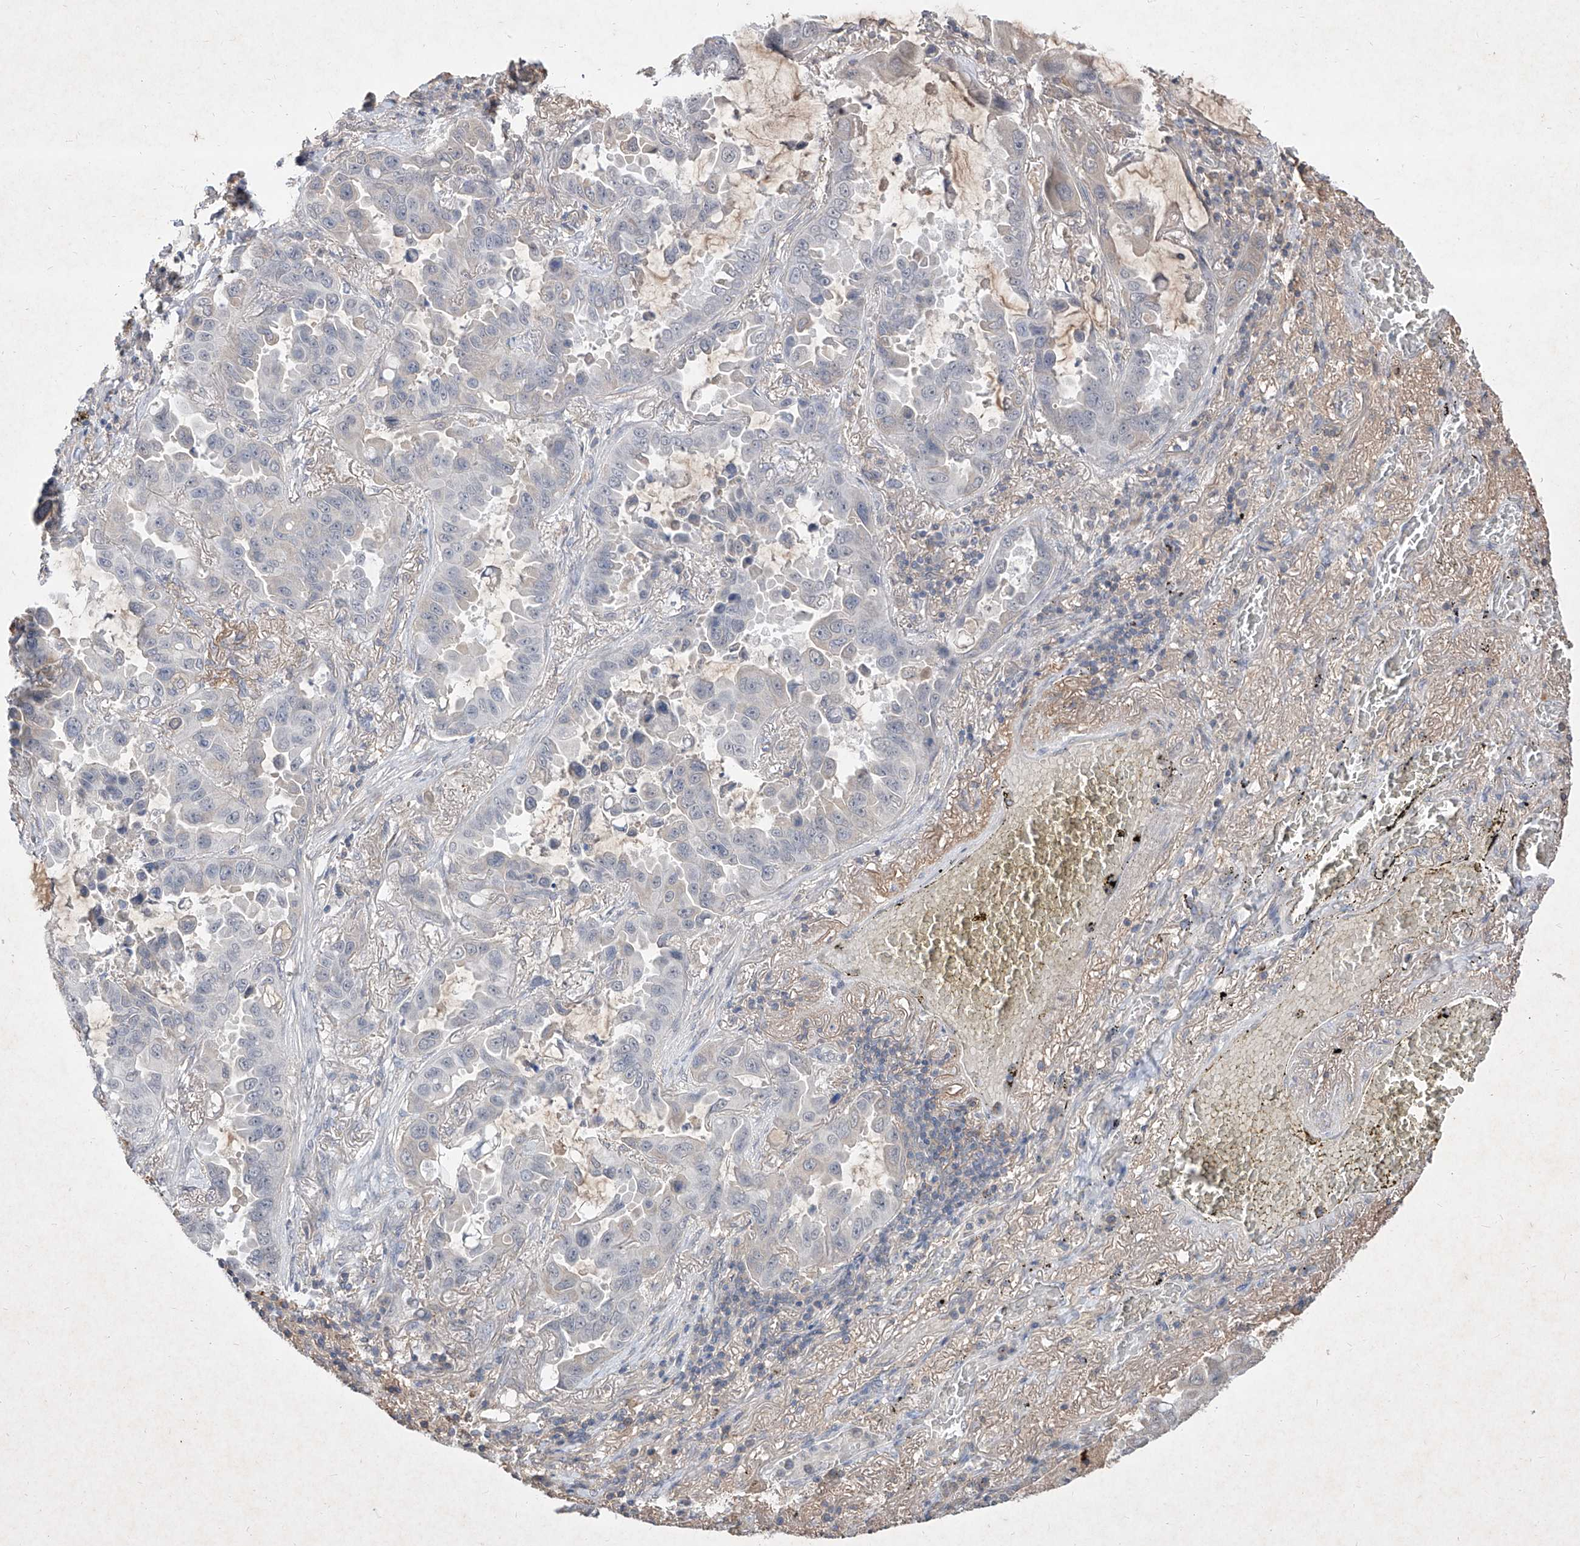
{"staining": {"intensity": "negative", "quantity": "none", "location": "none"}, "tissue": "lung cancer", "cell_type": "Tumor cells", "image_type": "cancer", "snomed": [{"axis": "morphology", "description": "Adenocarcinoma, NOS"}, {"axis": "topography", "description": "Lung"}], "caption": "This is a micrograph of immunohistochemistry (IHC) staining of lung cancer (adenocarcinoma), which shows no staining in tumor cells. (Stains: DAB (3,3'-diaminobenzidine) immunohistochemistry with hematoxylin counter stain, Microscopy: brightfield microscopy at high magnification).", "gene": "C4A", "patient": {"sex": "male", "age": 64}}